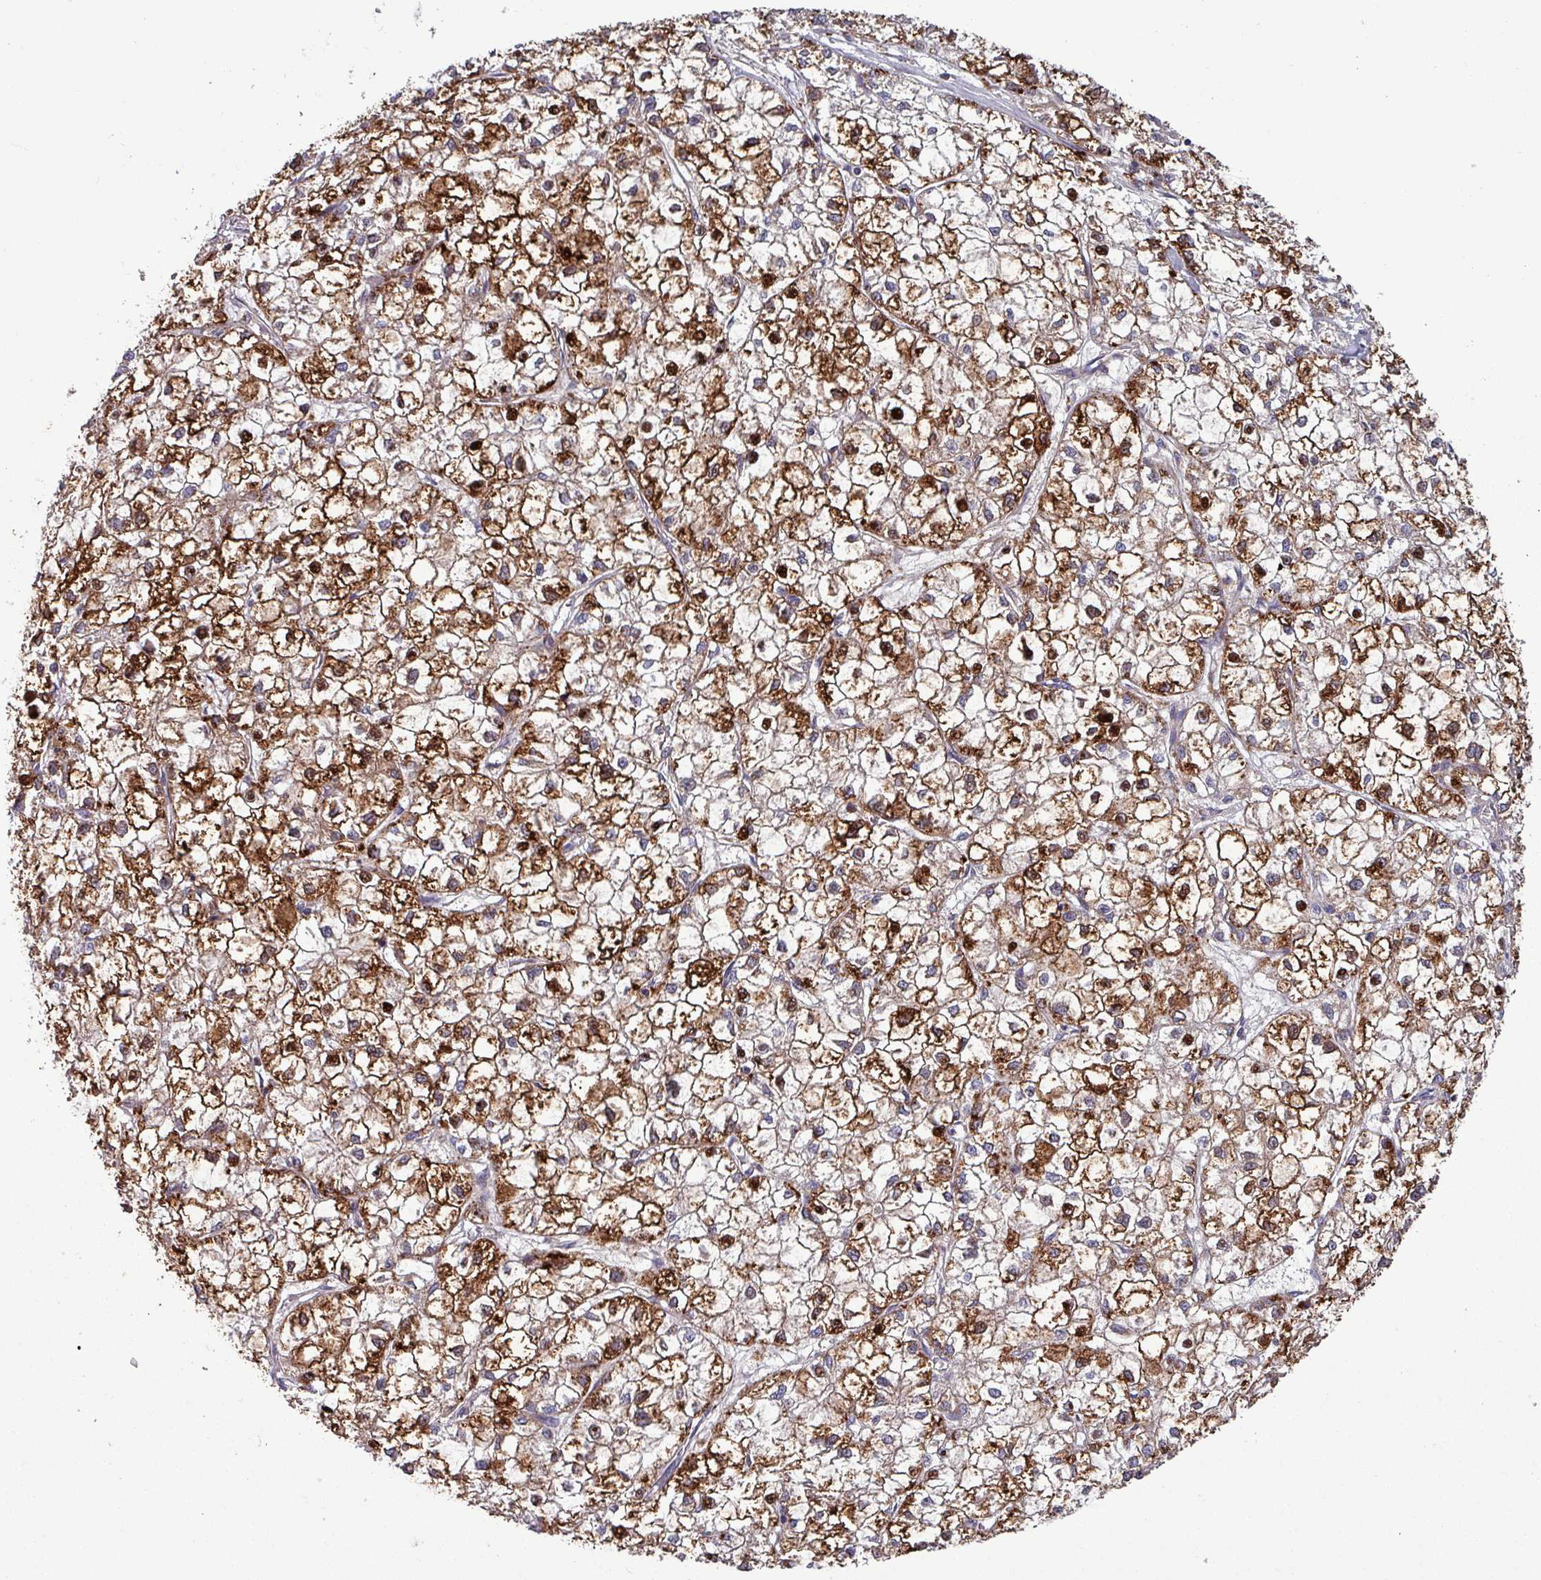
{"staining": {"intensity": "strong", "quantity": "25%-75%", "location": "cytoplasmic/membranous,nuclear"}, "tissue": "liver cancer", "cell_type": "Tumor cells", "image_type": "cancer", "snomed": [{"axis": "morphology", "description": "Carcinoma, Hepatocellular, NOS"}, {"axis": "topography", "description": "Liver"}], "caption": "Immunohistochemistry (IHC) staining of liver cancer, which shows high levels of strong cytoplasmic/membranous and nuclear staining in about 25%-75% of tumor cells indicating strong cytoplasmic/membranous and nuclear protein expression. The staining was performed using DAB (3,3'-diaminobenzidine) (brown) for protein detection and nuclei were counterstained in hematoxylin (blue).", "gene": "PLIN2", "patient": {"sex": "female", "age": 43}}